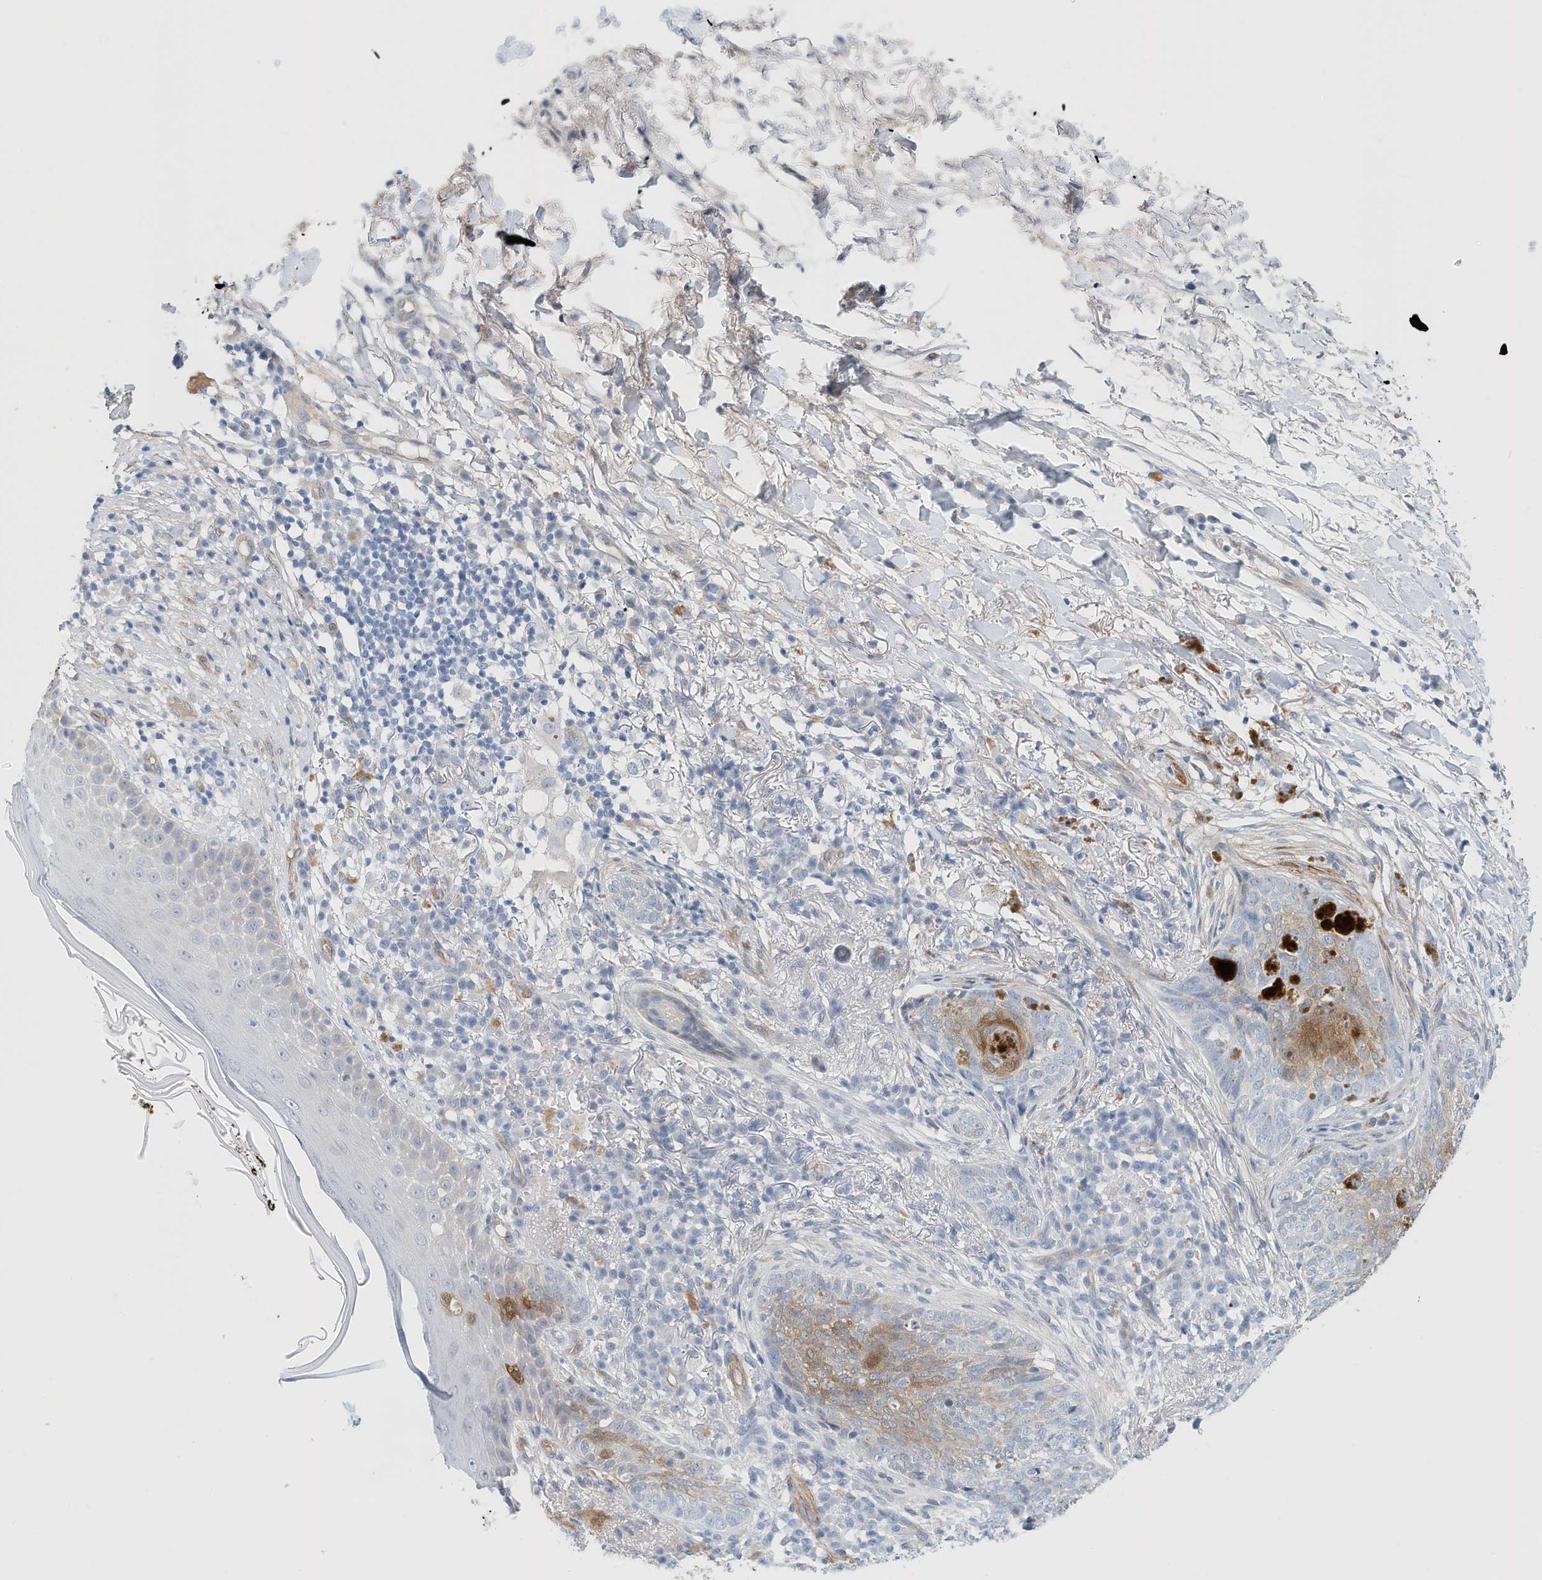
{"staining": {"intensity": "moderate", "quantity": "25%-75%", "location": "cytoplasmic/membranous"}, "tissue": "skin cancer", "cell_type": "Tumor cells", "image_type": "cancer", "snomed": [{"axis": "morphology", "description": "Basal cell carcinoma"}, {"axis": "topography", "description": "Skin"}], "caption": "A high-resolution photomicrograph shows immunohistochemistry (IHC) staining of skin basal cell carcinoma, which exhibits moderate cytoplasmic/membranous expression in about 25%-75% of tumor cells.", "gene": "ARHGAP28", "patient": {"sex": "male", "age": 85}}